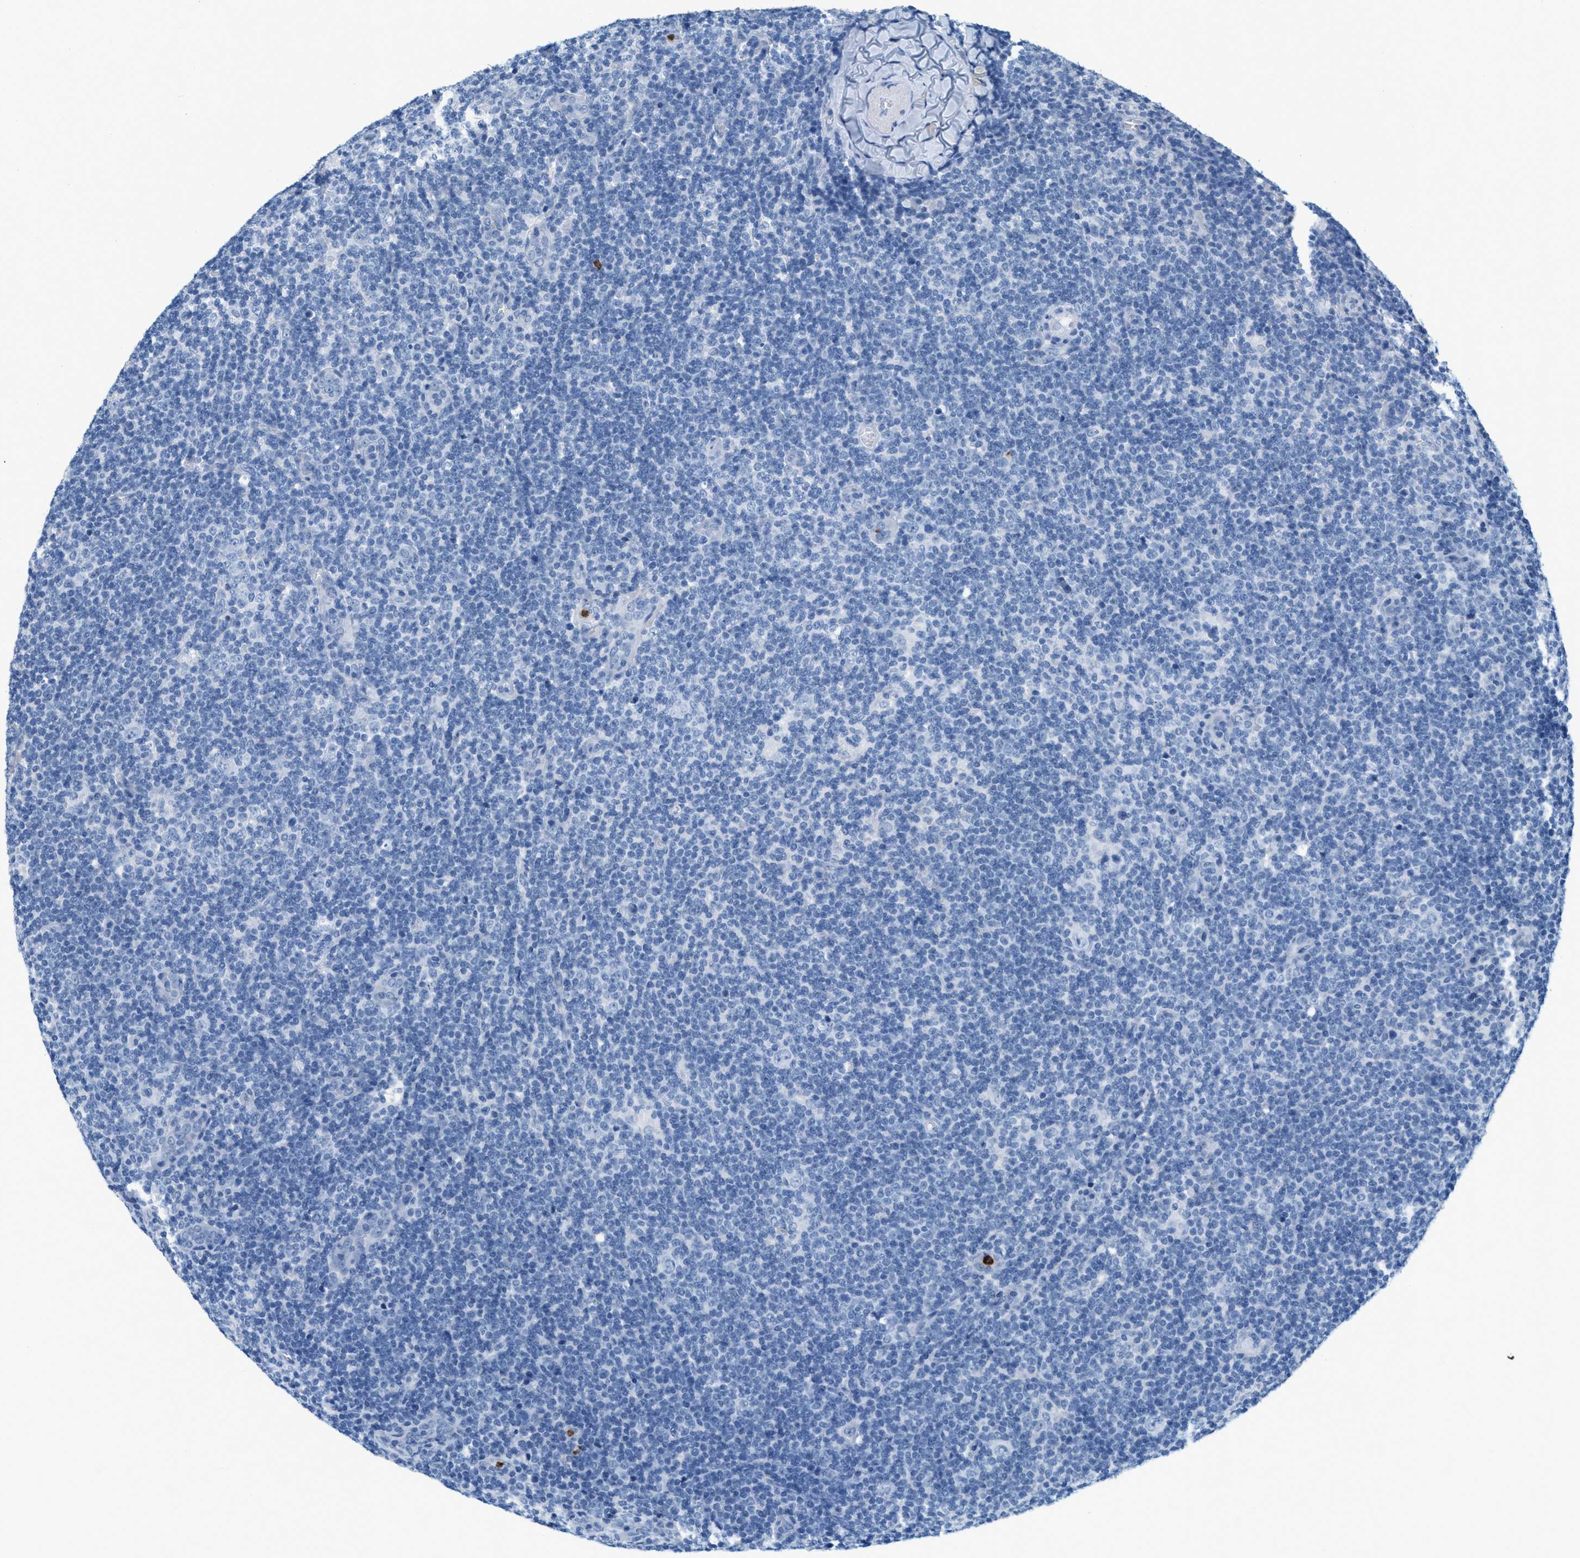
{"staining": {"intensity": "negative", "quantity": "none", "location": "none"}, "tissue": "lymphoma", "cell_type": "Tumor cells", "image_type": "cancer", "snomed": [{"axis": "morphology", "description": "Hodgkin's disease, NOS"}, {"axis": "topography", "description": "Lymph node"}], "caption": "An image of human Hodgkin's disease is negative for staining in tumor cells. (DAB immunohistochemistry (IHC), high magnification).", "gene": "LCN2", "patient": {"sex": "female", "age": 57}}